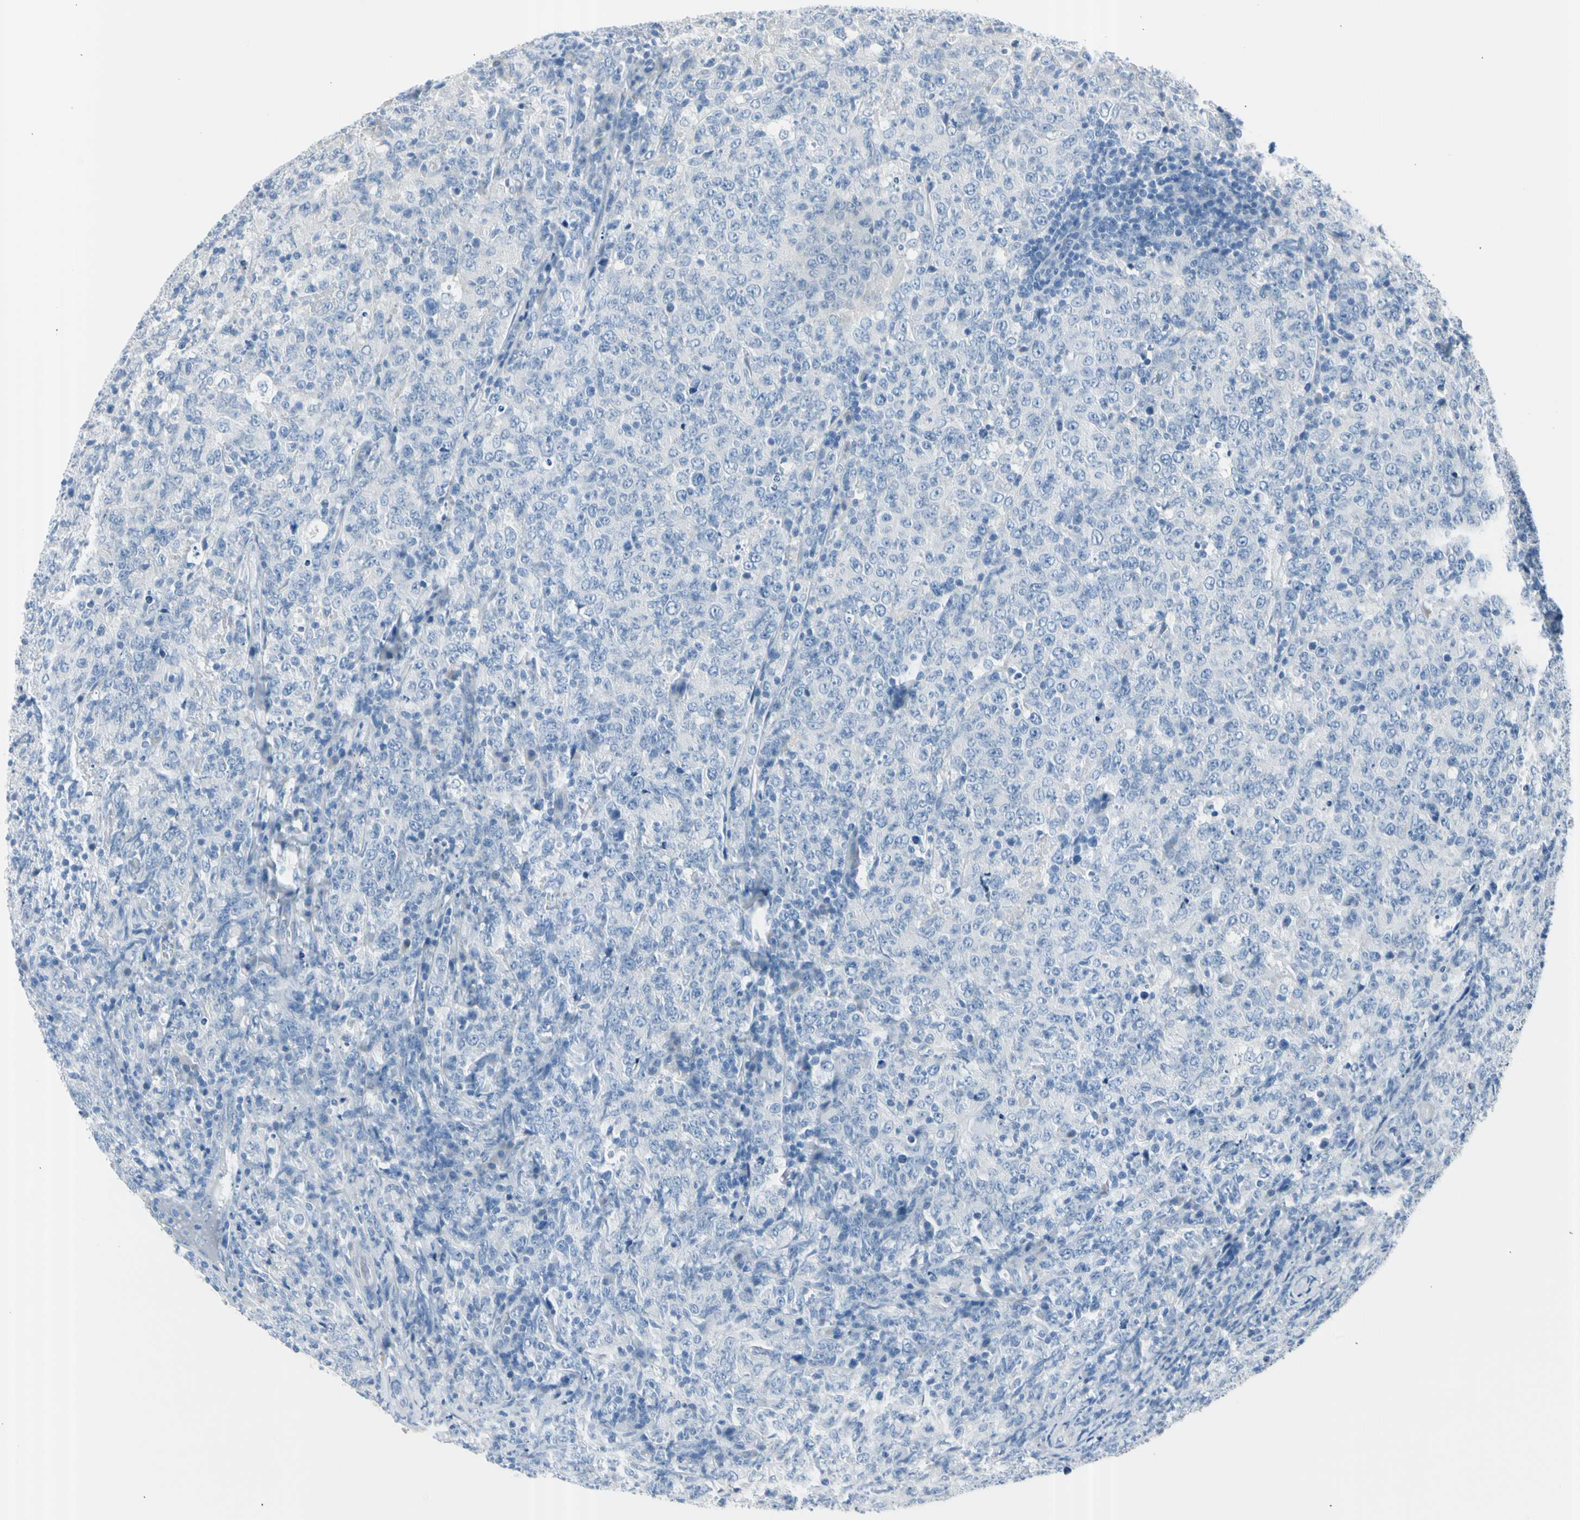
{"staining": {"intensity": "negative", "quantity": "none", "location": "none"}, "tissue": "lymphoma", "cell_type": "Tumor cells", "image_type": "cancer", "snomed": [{"axis": "morphology", "description": "Malignant lymphoma, non-Hodgkin's type, High grade"}, {"axis": "topography", "description": "Tonsil"}], "caption": "Immunohistochemical staining of human malignant lymphoma, non-Hodgkin's type (high-grade) displays no significant positivity in tumor cells.", "gene": "TPO", "patient": {"sex": "female", "age": 36}}